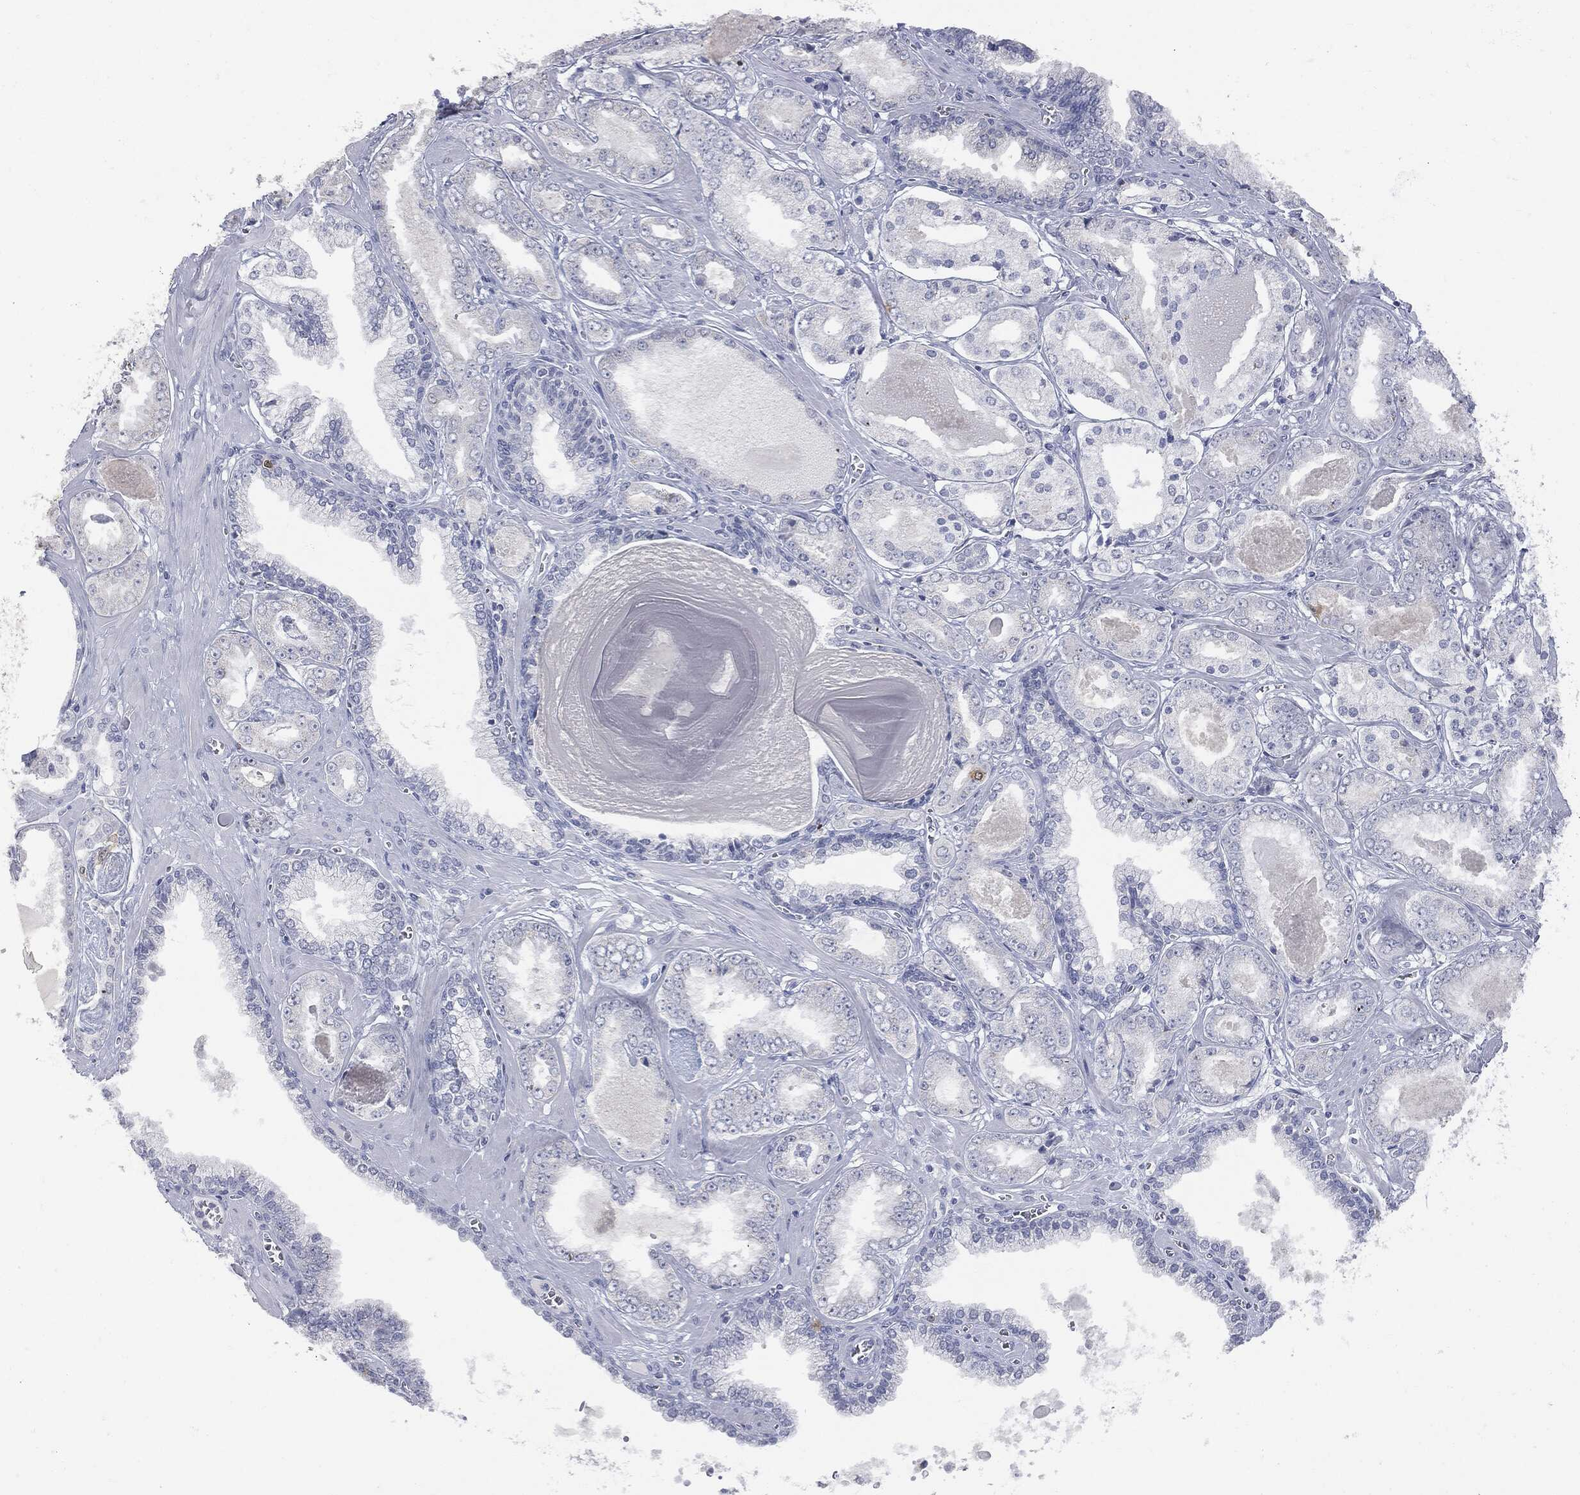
{"staining": {"intensity": "negative", "quantity": "none", "location": "none"}, "tissue": "prostate cancer", "cell_type": "Tumor cells", "image_type": "cancer", "snomed": [{"axis": "morphology", "description": "Adenocarcinoma, NOS"}, {"axis": "topography", "description": "Prostate"}], "caption": "Prostate adenocarcinoma was stained to show a protein in brown. There is no significant staining in tumor cells. The staining is performed using DAB (3,3'-diaminobenzidine) brown chromogen with nuclei counter-stained in using hematoxylin.", "gene": "UBE2C", "patient": {"sex": "male", "age": 56}}